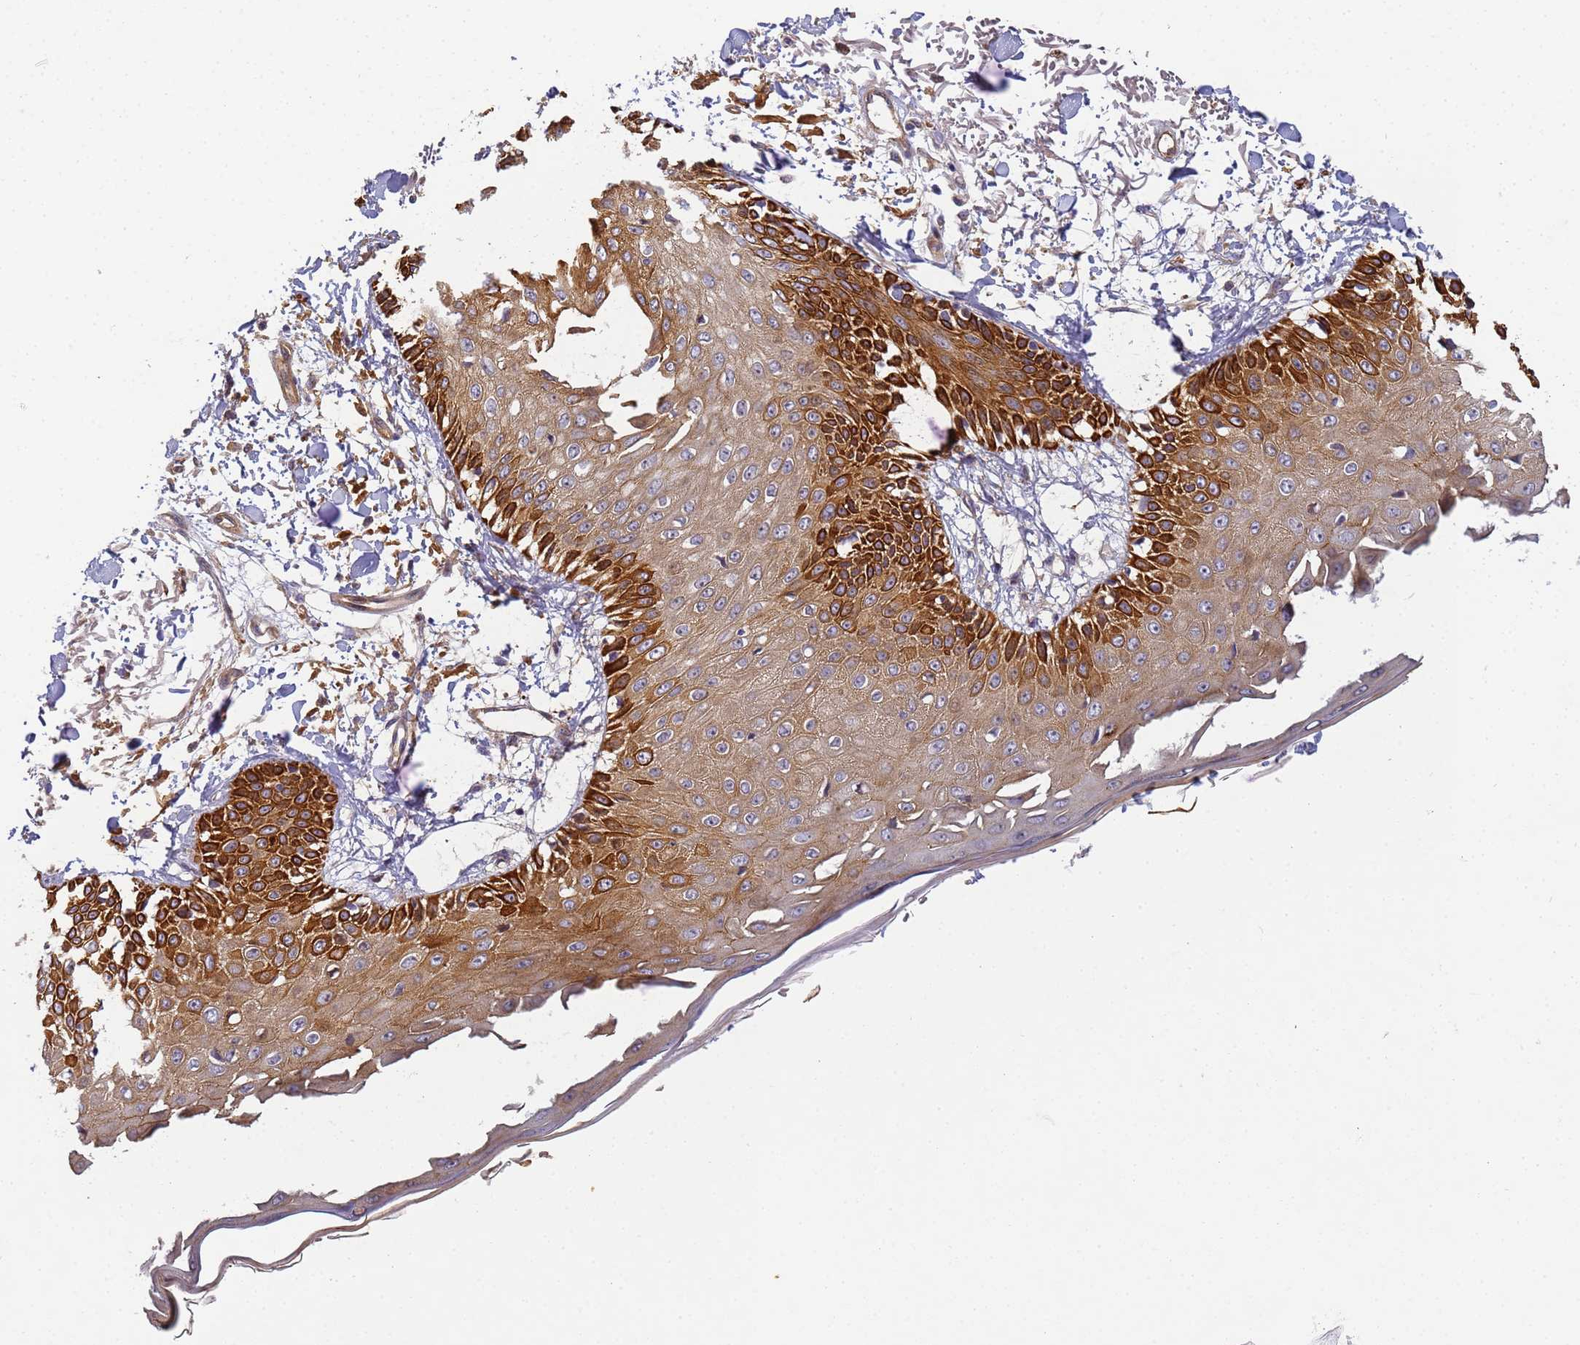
{"staining": {"intensity": "moderate", "quantity": "25%-75%", "location": "cytoplasmic/membranous"}, "tissue": "skin", "cell_type": "Fibroblasts", "image_type": "normal", "snomed": [{"axis": "morphology", "description": "Normal tissue, NOS"}, {"axis": "morphology", "description": "Squamous cell carcinoma, NOS"}, {"axis": "topography", "description": "Skin"}, {"axis": "topography", "description": "Peripheral nerve tissue"}], "caption": "Fibroblasts exhibit medium levels of moderate cytoplasmic/membranous staining in approximately 25%-75% of cells in unremarkable human skin.", "gene": "RALGAPA2", "patient": {"sex": "male", "age": 83}}